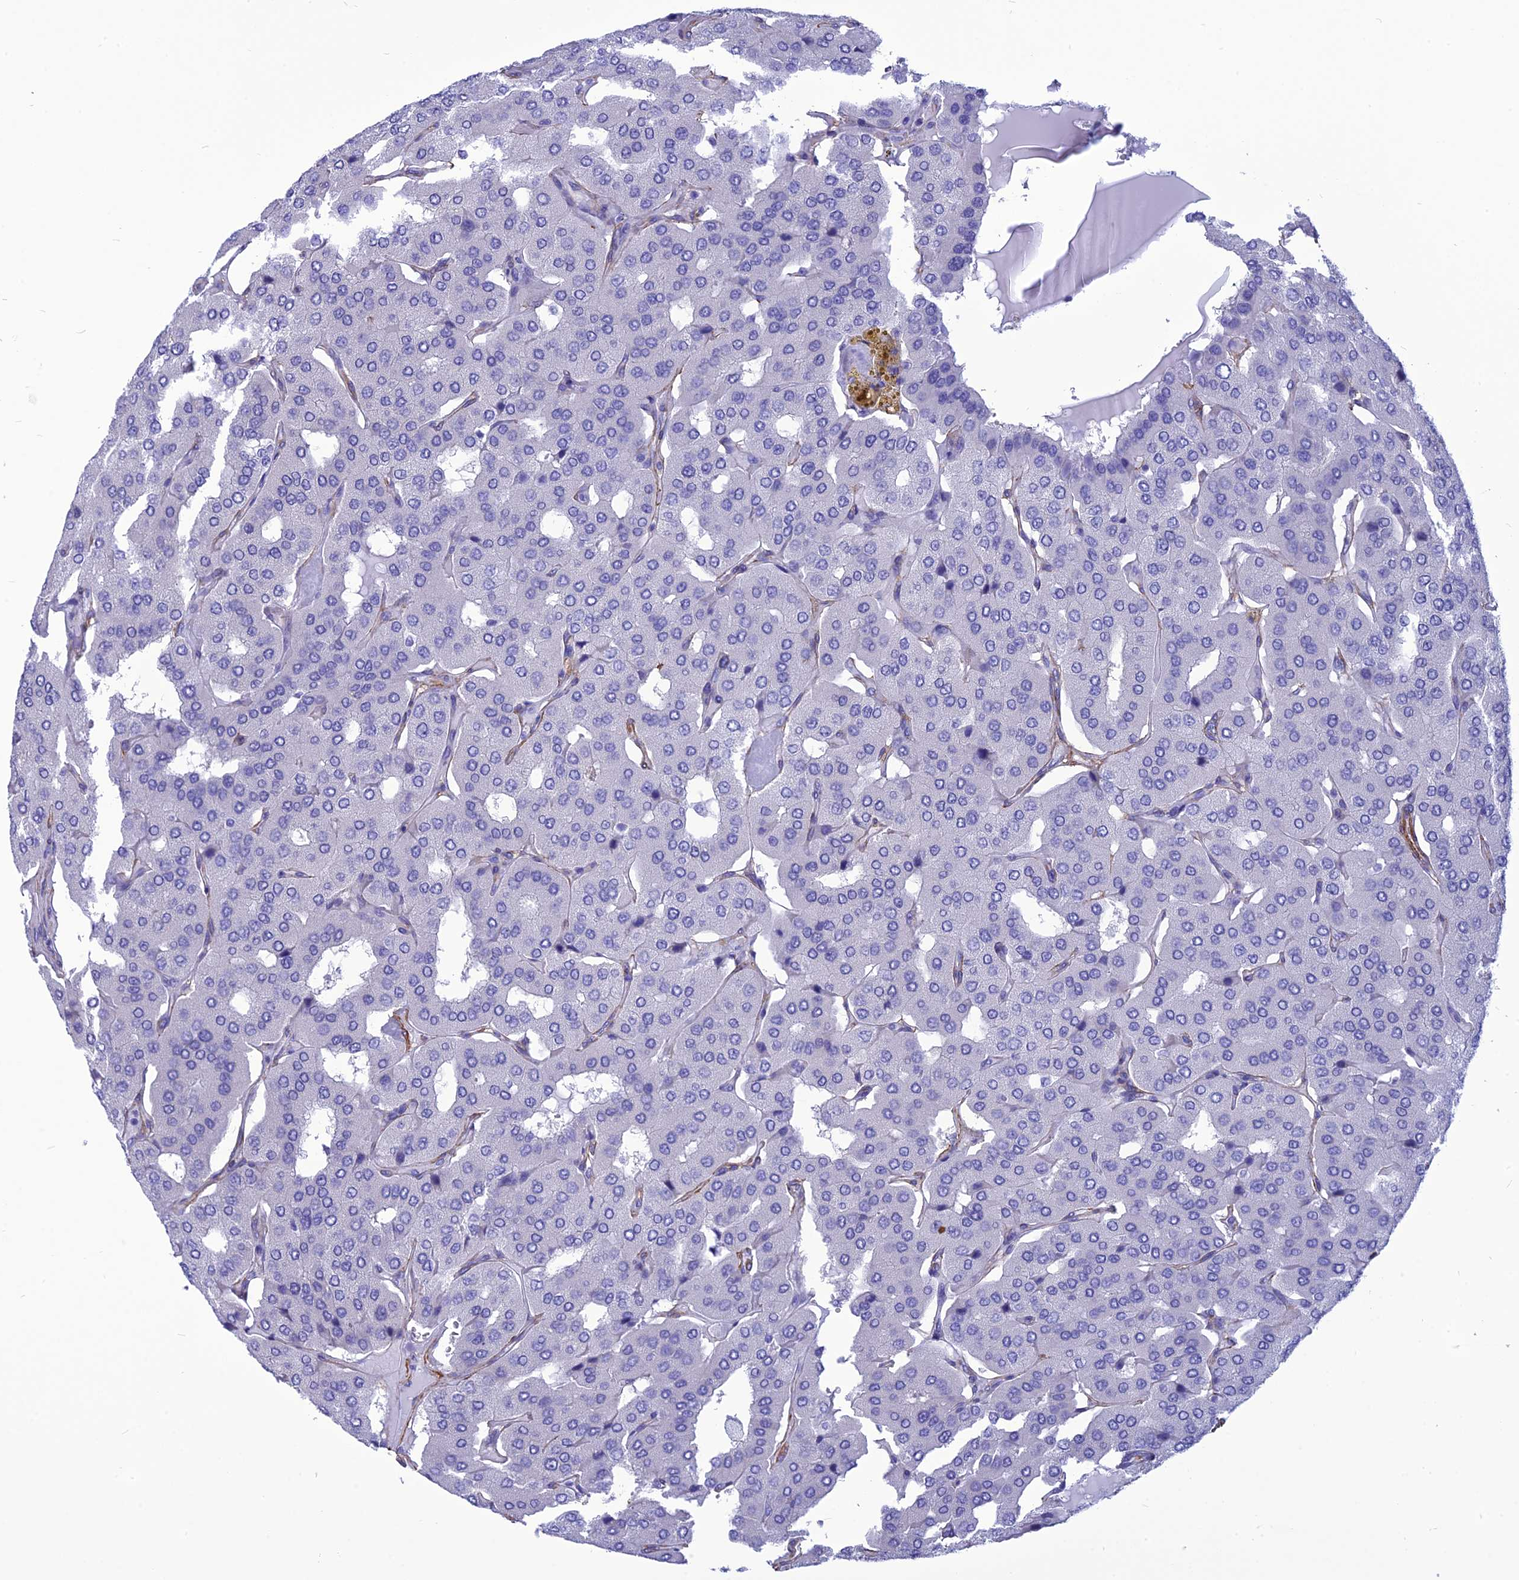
{"staining": {"intensity": "negative", "quantity": "none", "location": "none"}, "tissue": "parathyroid gland", "cell_type": "Glandular cells", "image_type": "normal", "snomed": [{"axis": "morphology", "description": "Normal tissue, NOS"}, {"axis": "morphology", "description": "Adenoma, NOS"}, {"axis": "topography", "description": "Parathyroid gland"}], "caption": "Immunohistochemistry (IHC) of unremarkable human parathyroid gland reveals no expression in glandular cells.", "gene": "NKD1", "patient": {"sex": "female", "age": 86}}